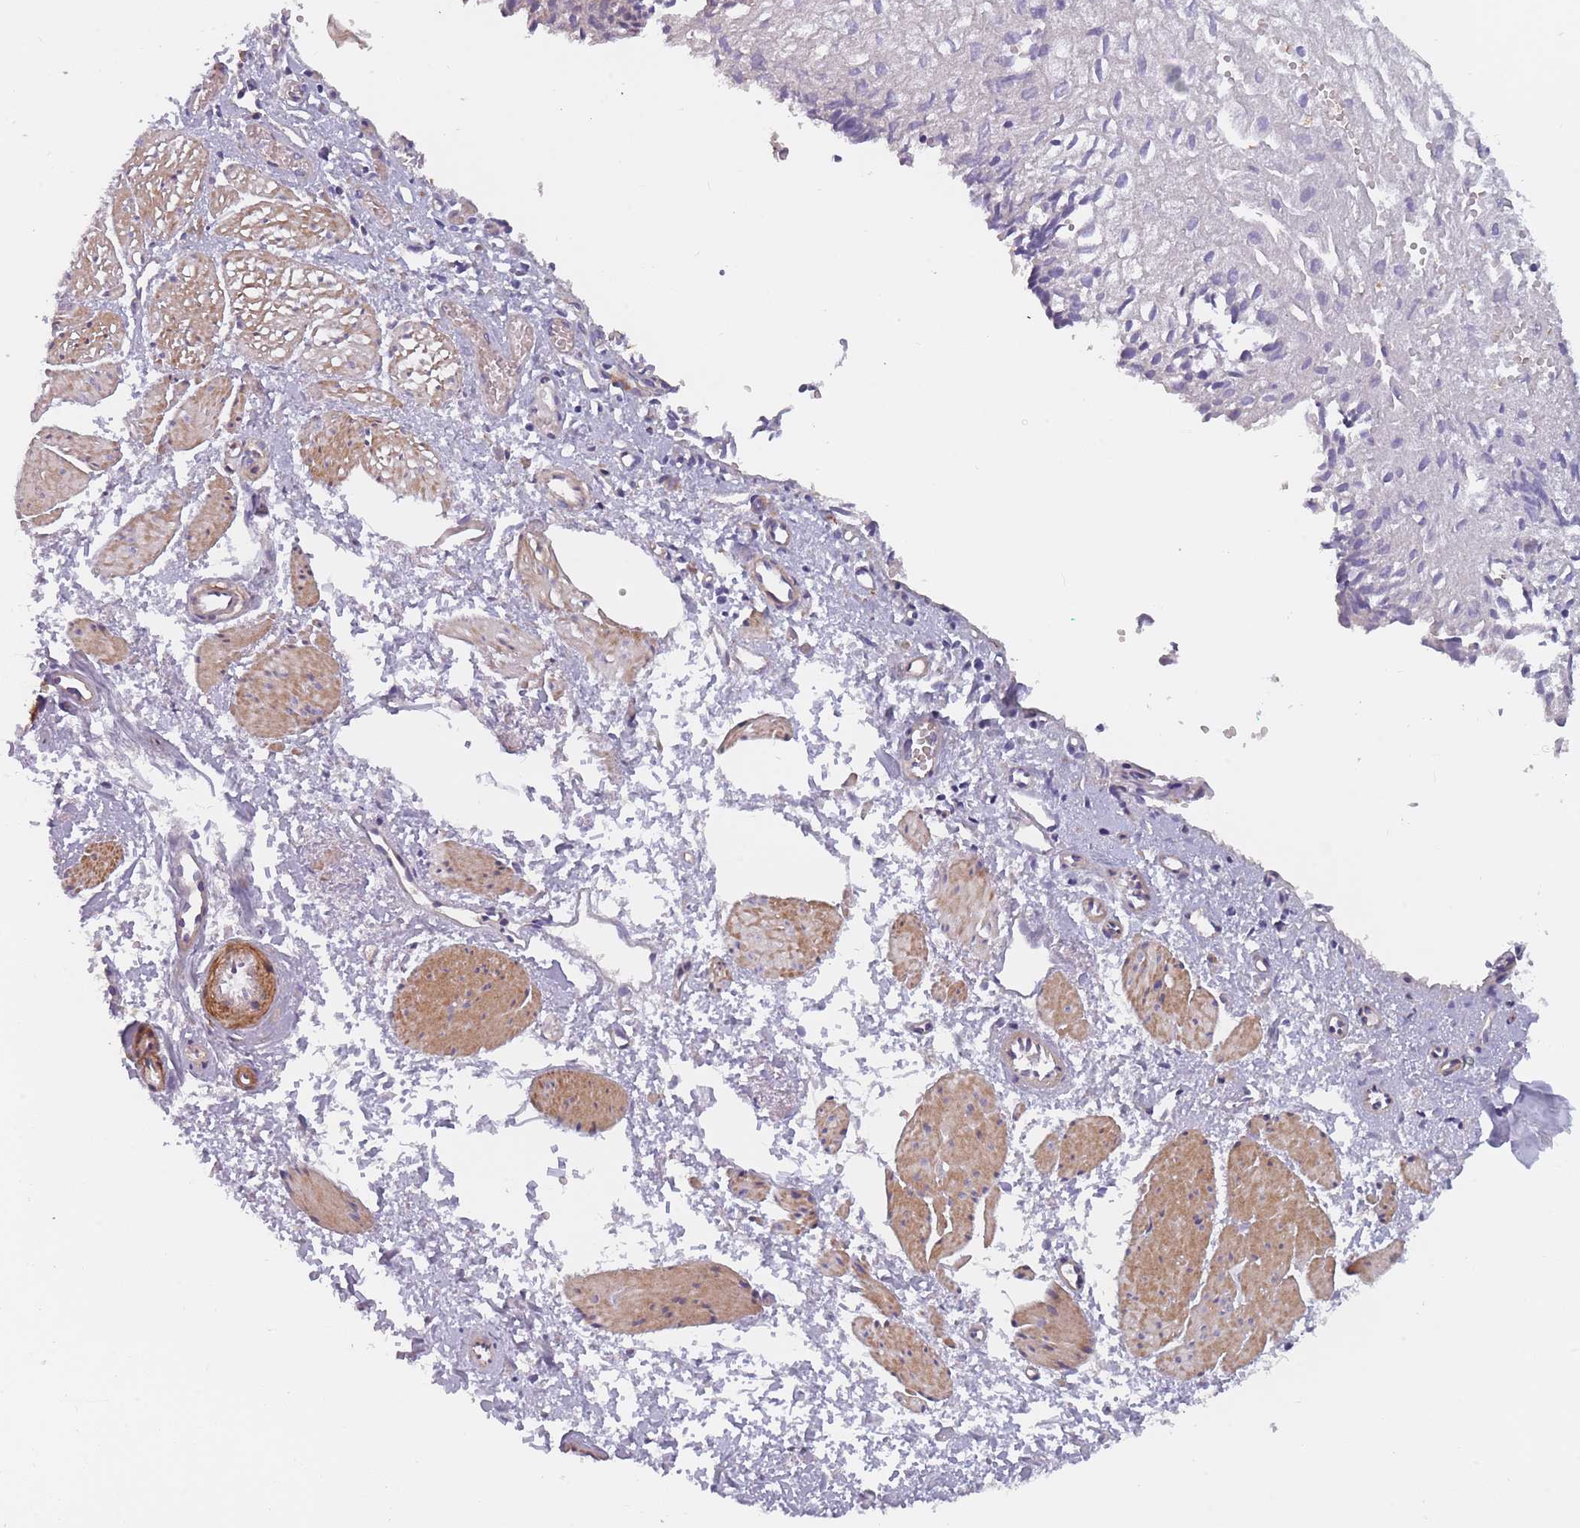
{"staining": {"intensity": "weak", "quantity": "<25%", "location": "cytoplasmic/membranous"}, "tissue": "esophagus", "cell_type": "Squamous epithelial cells", "image_type": "normal", "snomed": [{"axis": "morphology", "description": "Normal tissue, NOS"}, {"axis": "topography", "description": "Esophagus"}], "caption": "DAB immunohistochemical staining of normal esophagus demonstrates no significant staining in squamous epithelial cells. Nuclei are stained in blue.", "gene": "FAM83F", "patient": {"sex": "male", "age": 69}}